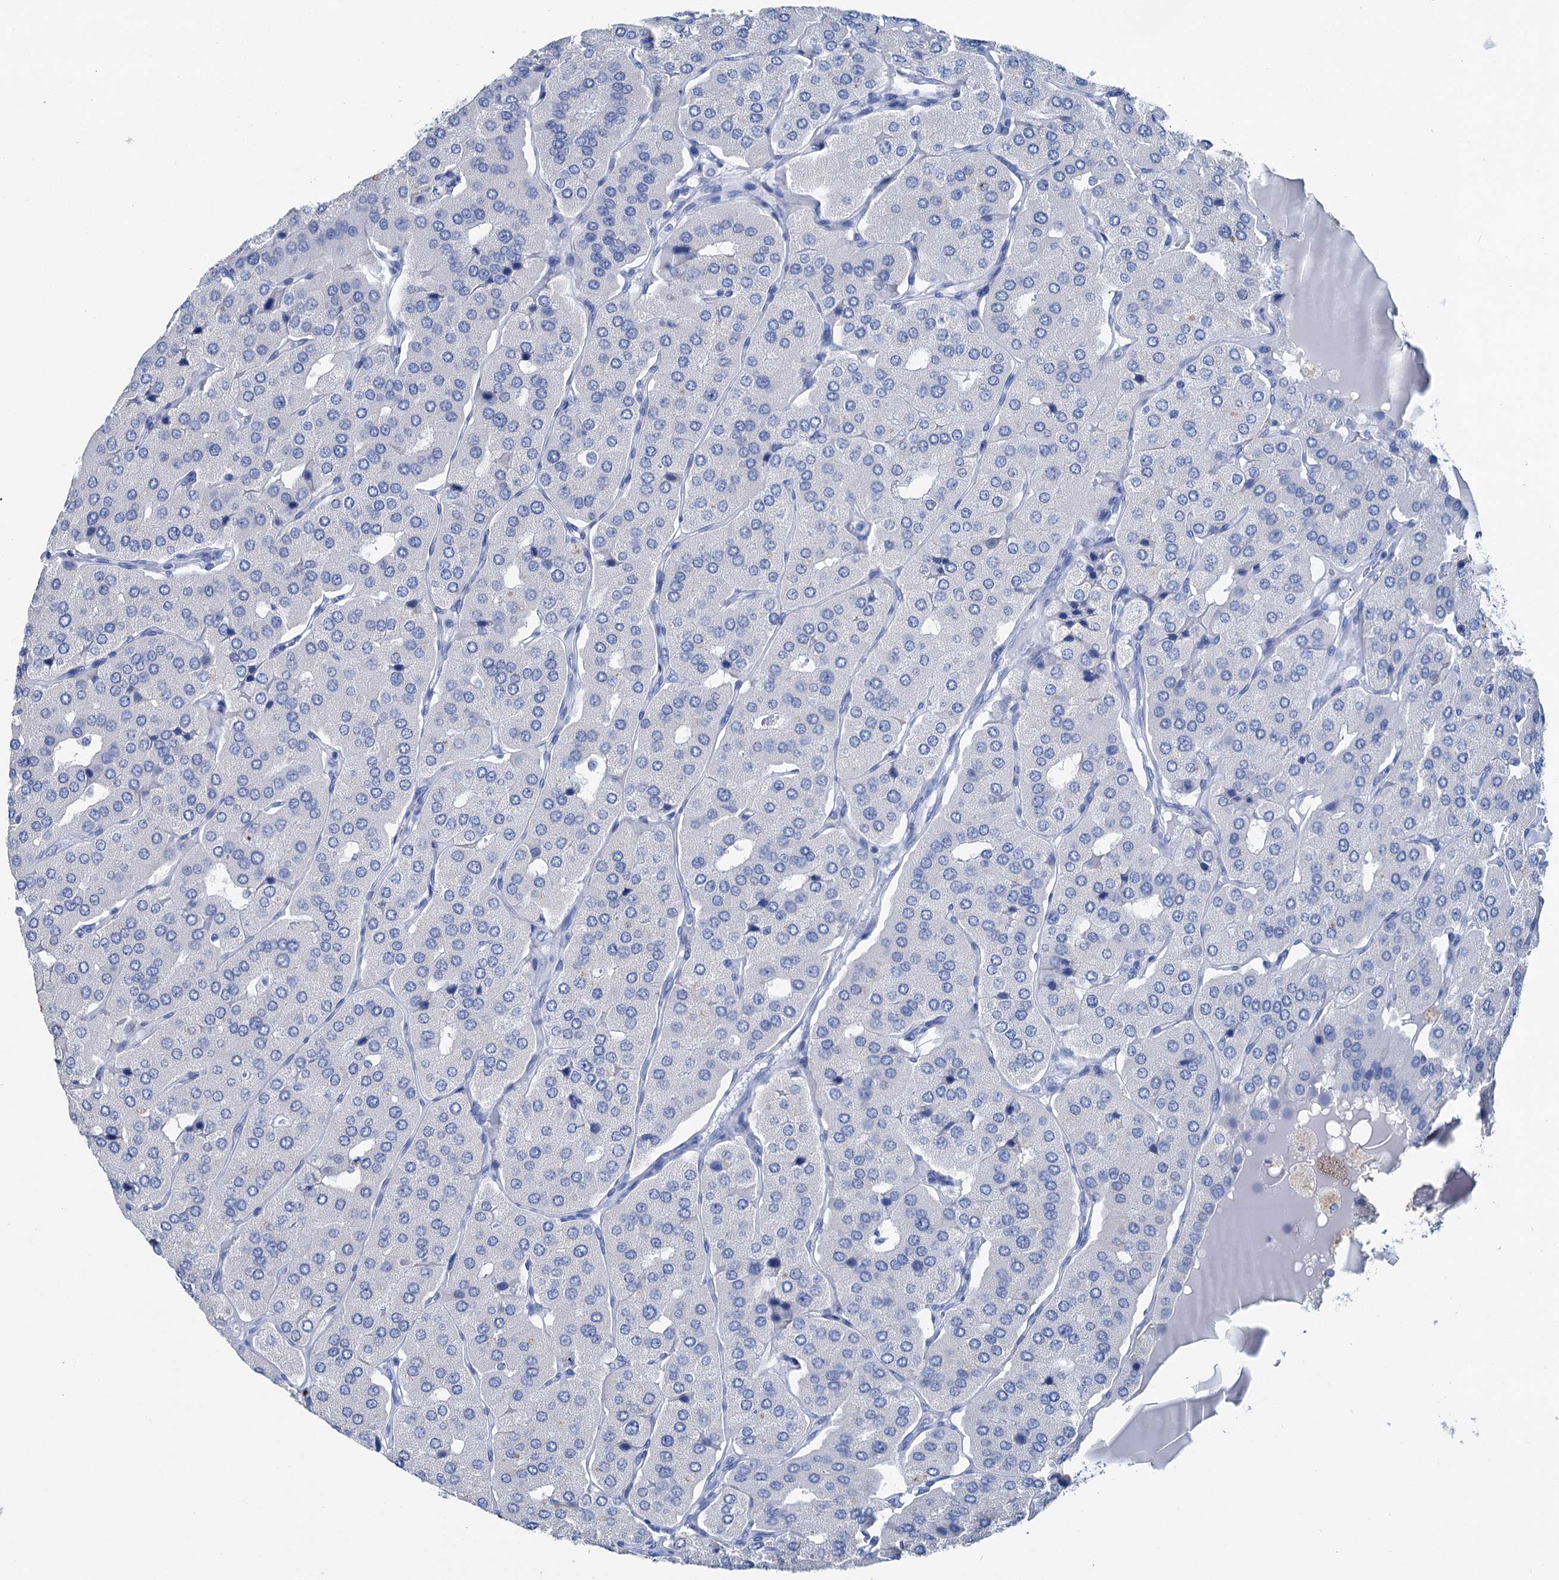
{"staining": {"intensity": "negative", "quantity": "none", "location": "none"}, "tissue": "parathyroid gland", "cell_type": "Glandular cells", "image_type": "normal", "snomed": [{"axis": "morphology", "description": "Normal tissue, NOS"}, {"axis": "morphology", "description": "Adenoma, NOS"}, {"axis": "topography", "description": "Parathyroid gland"}], "caption": "An image of parathyroid gland stained for a protein exhibits no brown staining in glandular cells. (Stains: DAB IHC with hematoxylin counter stain, Microscopy: brightfield microscopy at high magnification).", "gene": "BRINP1", "patient": {"sex": "female", "age": 86}}